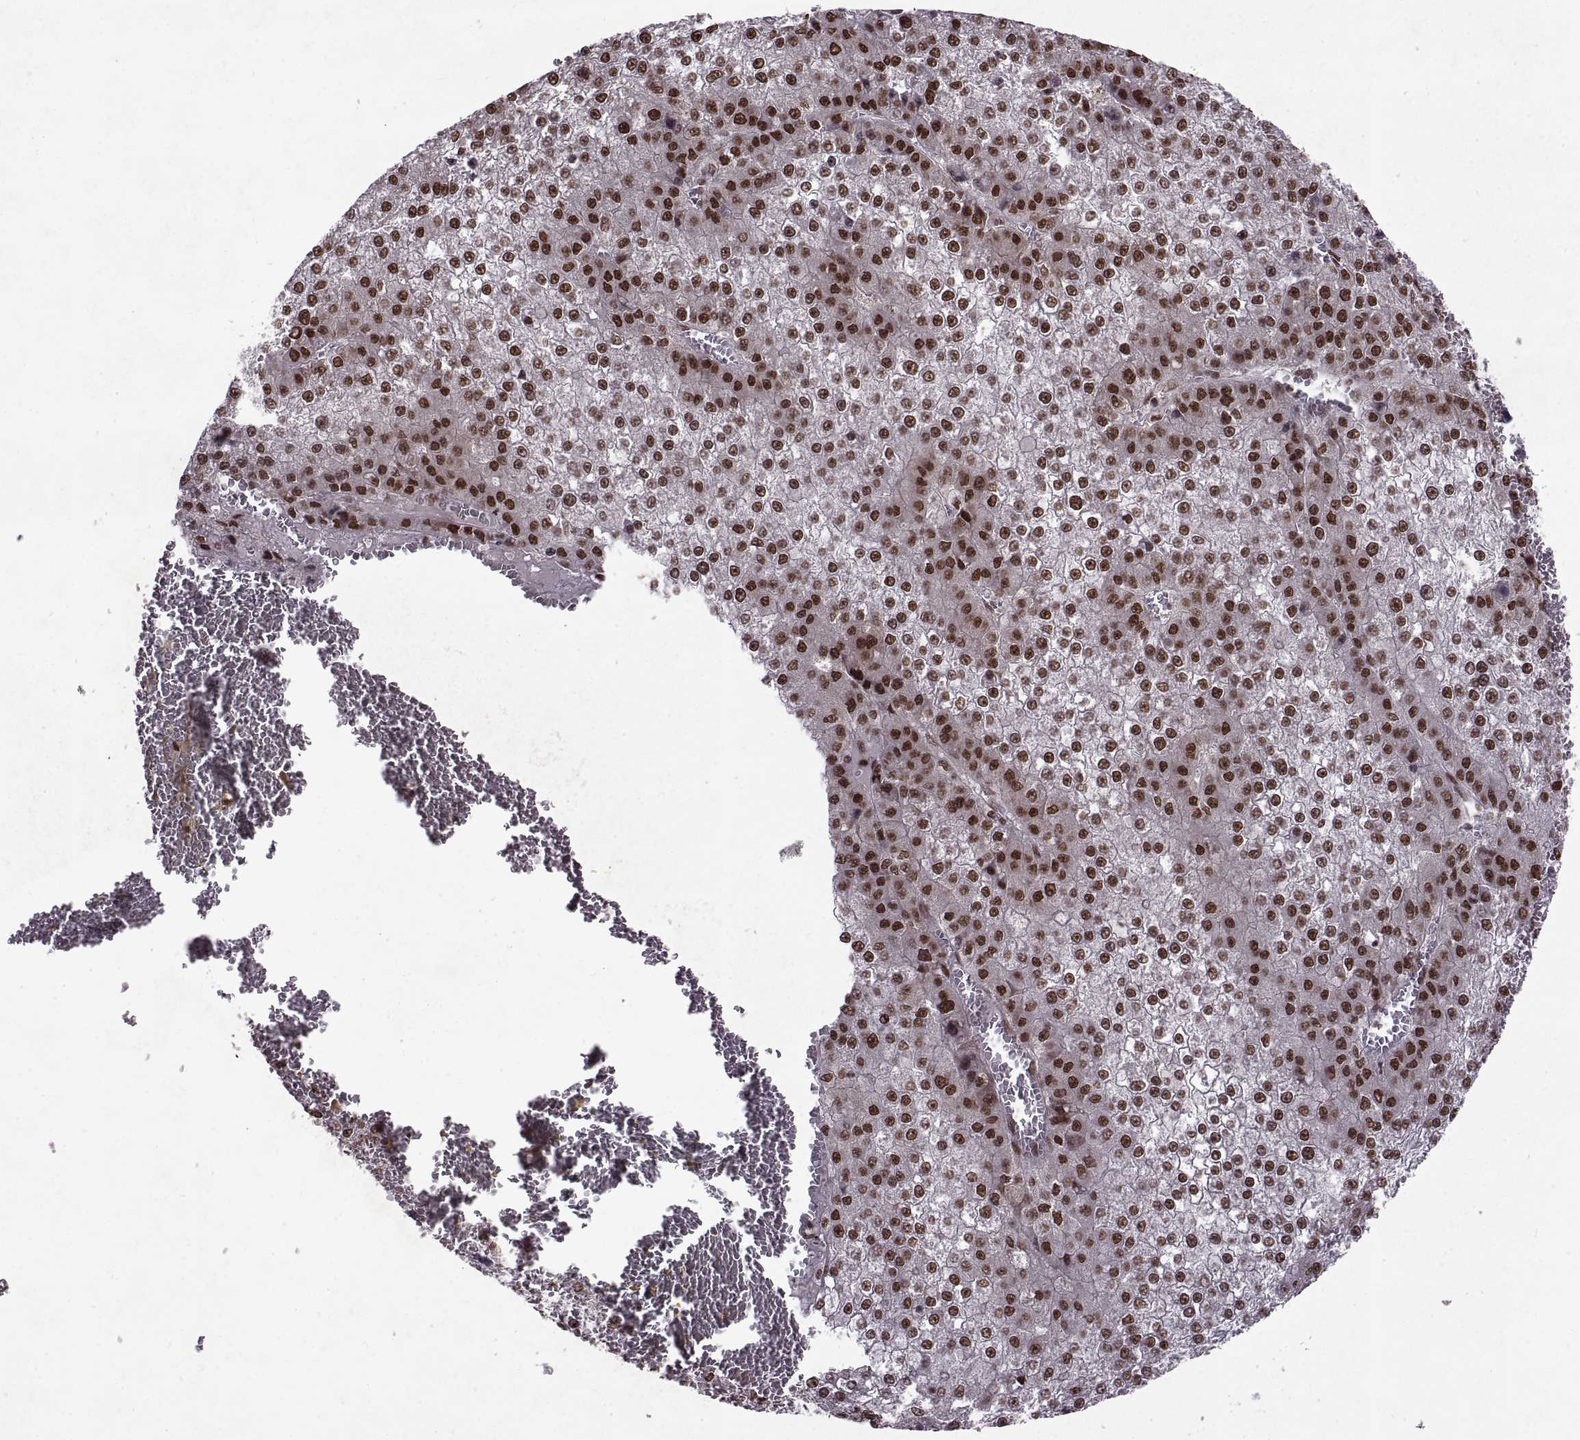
{"staining": {"intensity": "strong", "quantity": ">75%", "location": "nuclear"}, "tissue": "liver cancer", "cell_type": "Tumor cells", "image_type": "cancer", "snomed": [{"axis": "morphology", "description": "Carcinoma, Hepatocellular, NOS"}, {"axis": "topography", "description": "Liver"}], "caption": "Immunohistochemical staining of human hepatocellular carcinoma (liver) exhibits strong nuclear protein positivity in approximately >75% of tumor cells. Using DAB (3,3'-diaminobenzidine) (brown) and hematoxylin (blue) stains, captured at high magnification using brightfield microscopy.", "gene": "MT1E", "patient": {"sex": "female", "age": 73}}